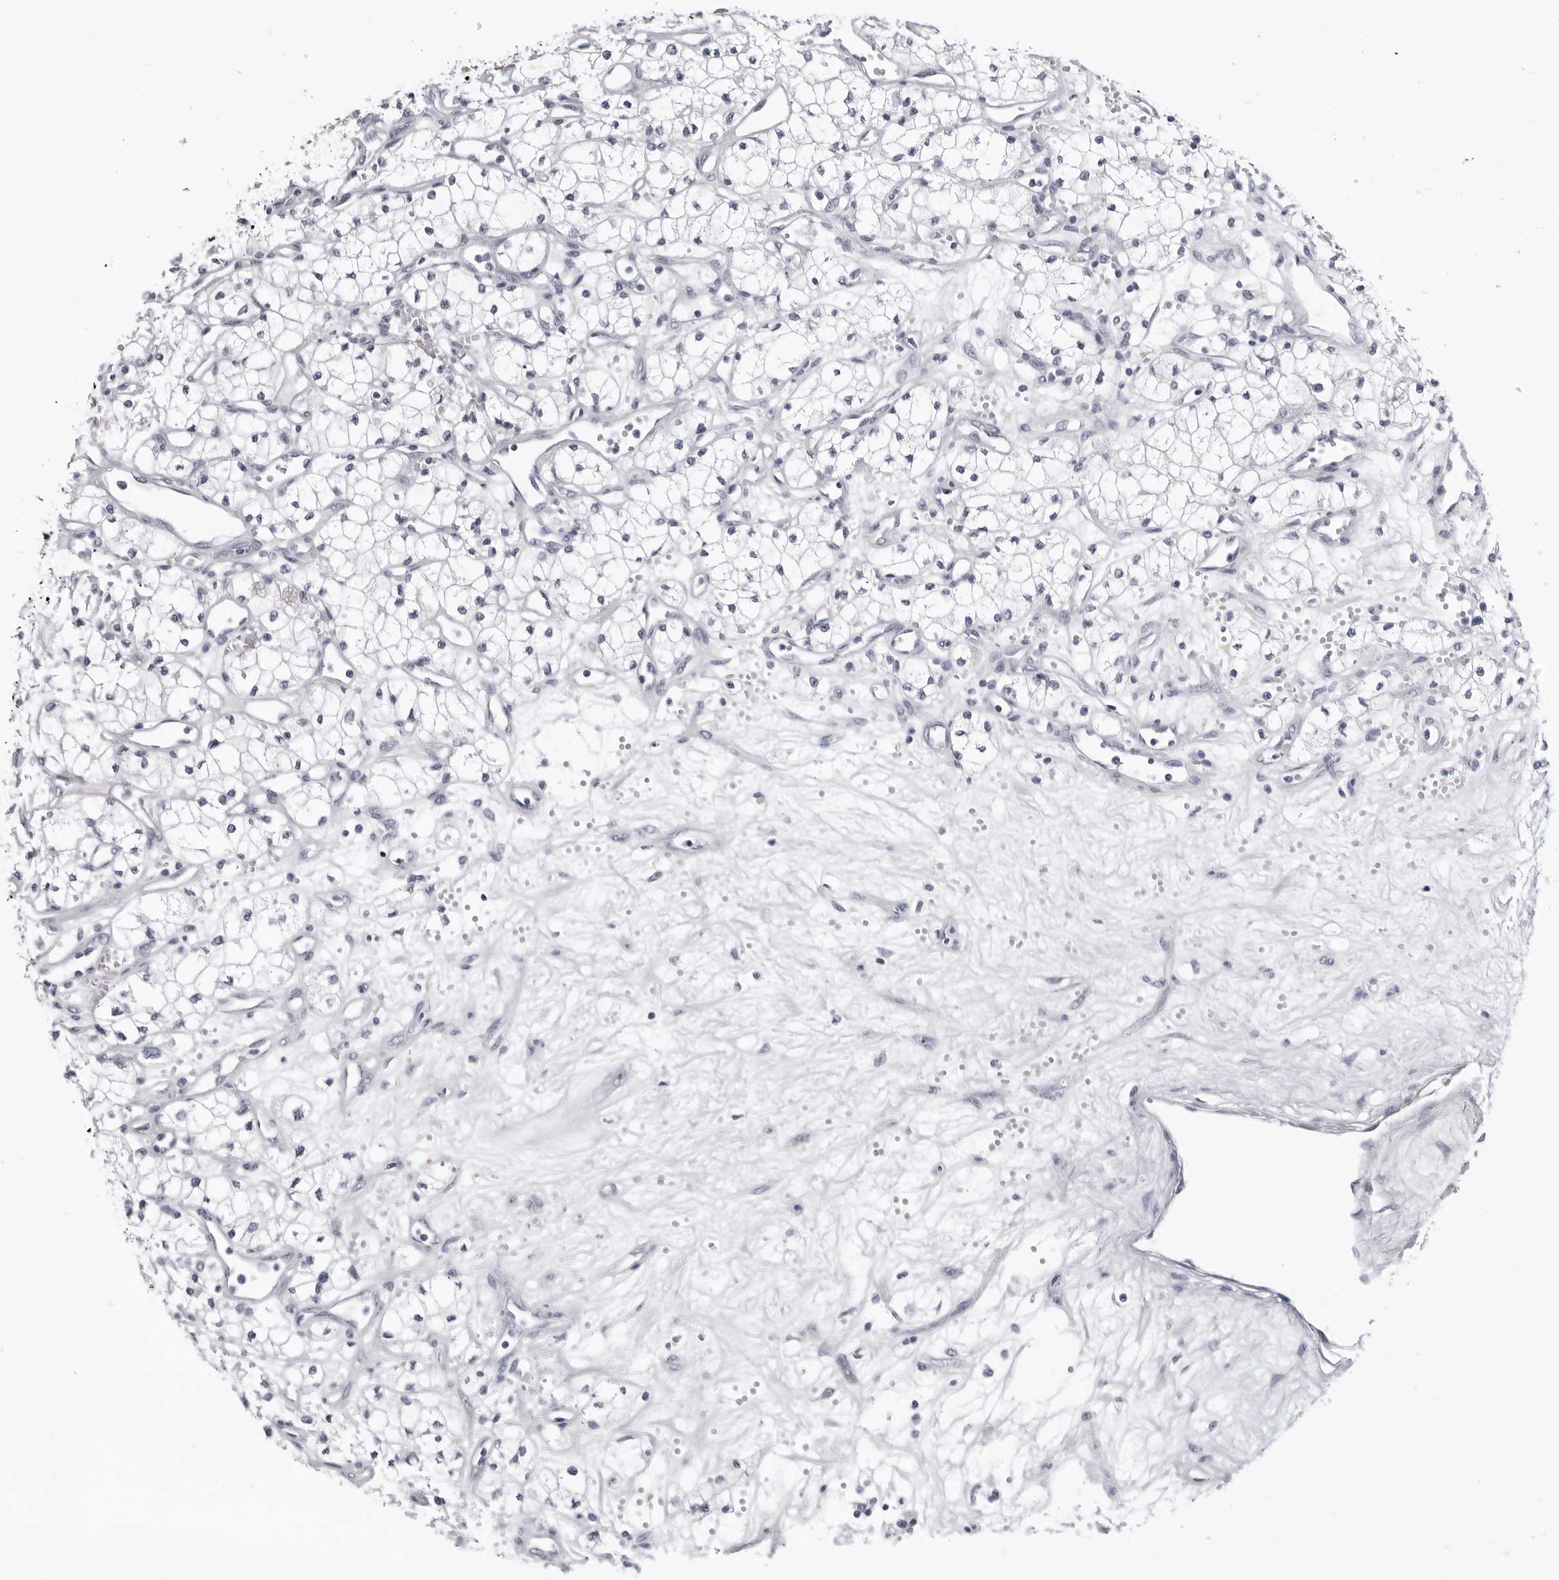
{"staining": {"intensity": "negative", "quantity": "none", "location": "none"}, "tissue": "renal cancer", "cell_type": "Tumor cells", "image_type": "cancer", "snomed": [{"axis": "morphology", "description": "Adenocarcinoma, NOS"}, {"axis": "topography", "description": "Kidney"}], "caption": "Immunohistochemistry (IHC) micrograph of neoplastic tissue: human renal cancer (adenocarcinoma) stained with DAB (3,3'-diaminobenzidine) reveals no significant protein positivity in tumor cells.", "gene": "ZNF502", "patient": {"sex": "male", "age": 59}}